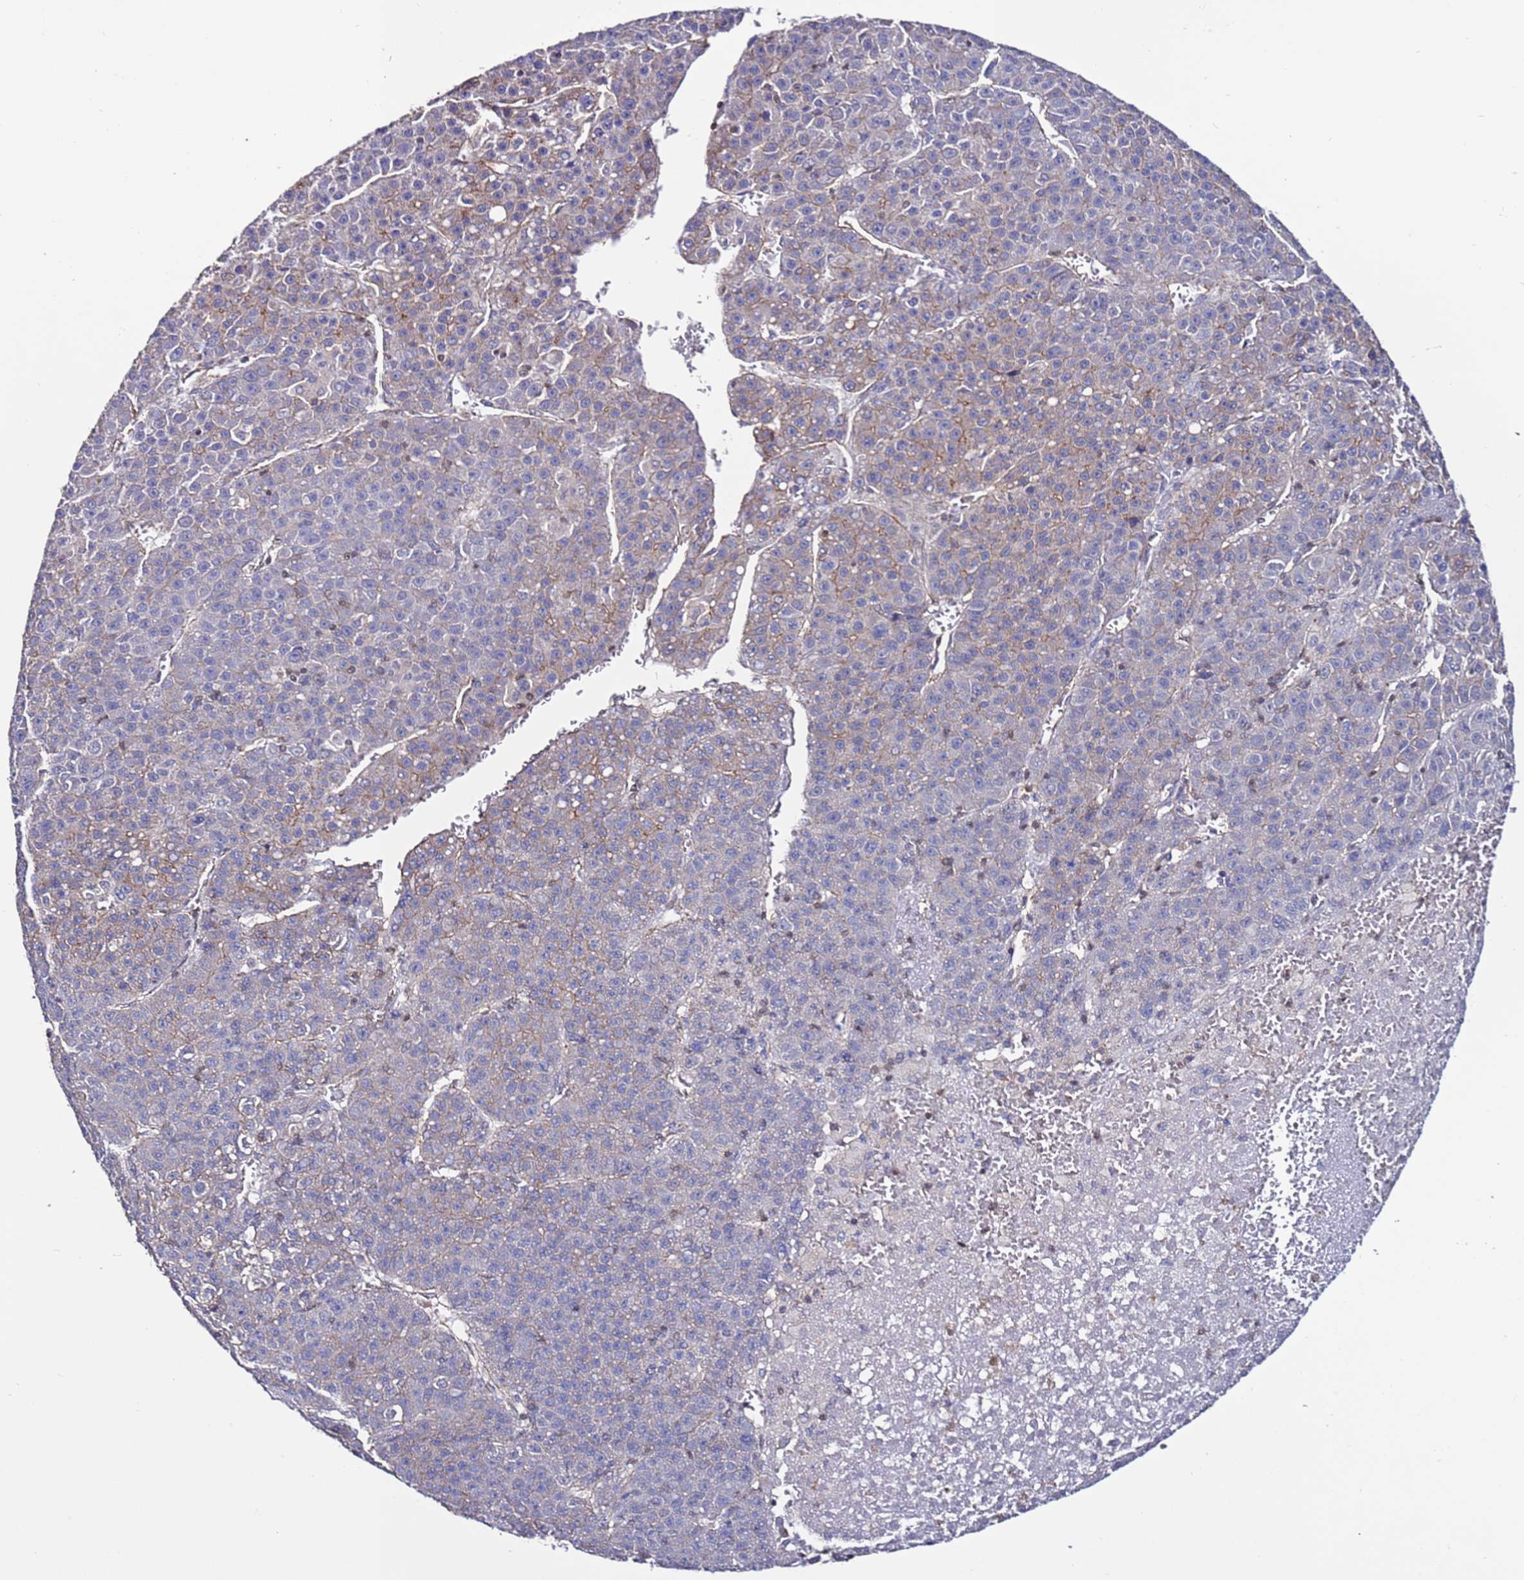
{"staining": {"intensity": "weak", "quantity": "<25%", "location": "cytoplasmic/membranous"}, "tissue": "liver cancer", "cell_type": "Tumor cells", "image_type": "cancer", "snomed": [{"axis": "morphology", "description": "Carcinoma, Hepatocellular, NOS"}, {"axis": "topography", "description": "Liver"}], "caption": "Immunohistochemistry image of neoplastic tissue: liver cancer stained with DAB shows no significant protein staining in tumor cells. (Stains: DAB IHC with hematoxylin counter stain, Microscopy: brightfield microscopy at high magnification).", "gene": "TENM3", "patient": {"sex": "female", "age": 53}}